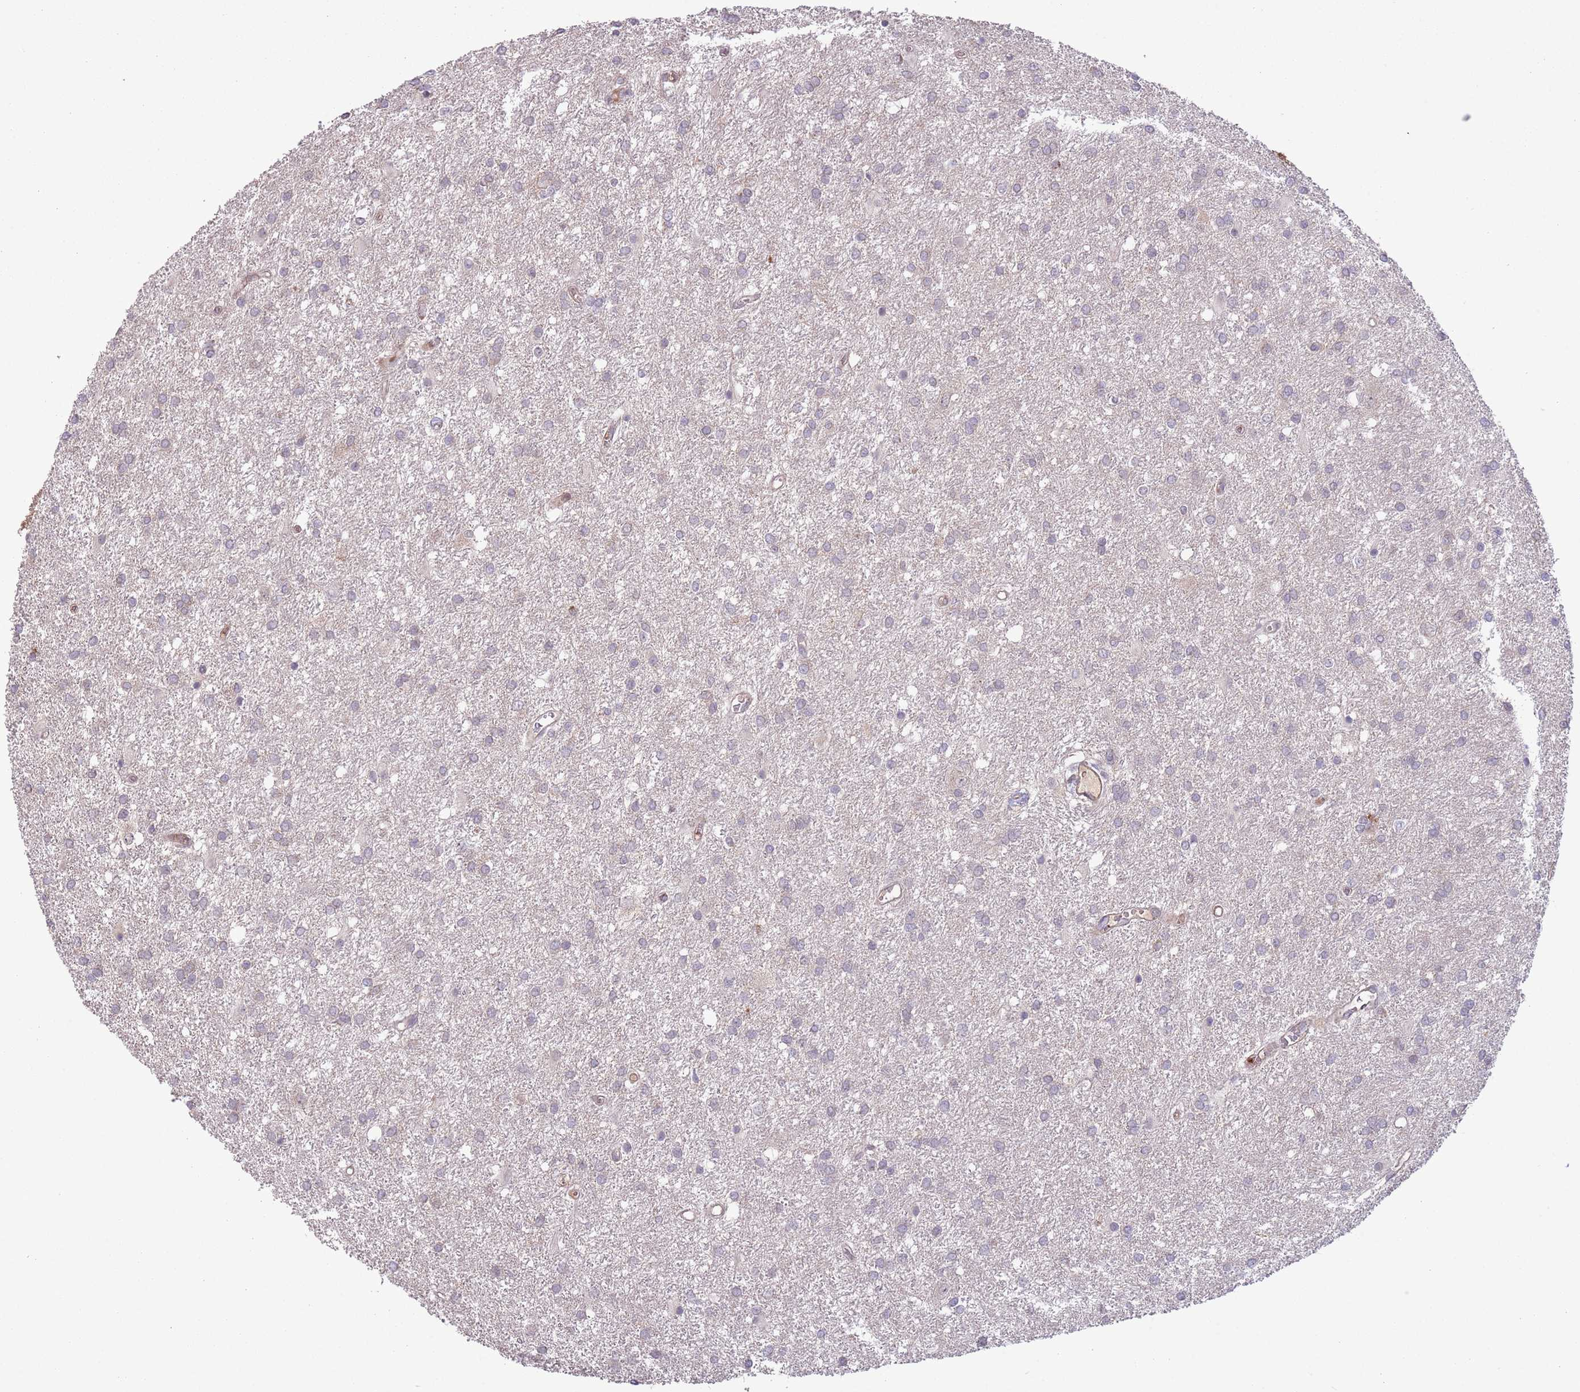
{"staining": {"intensity": "negative", "quantity": "none", "location": "none"}, "tissue": "glioma", "cell_type": "Tumor cells", "image_type": "cancer", "snomed": [{"axis": "morphology", "description": "Glioma, malignant, High grade"}, {"axis": "topography", "description": "Brain"}], "caption": "Immunohistochemistry of human malignant glioma (high-grade) shows no positivity in tumor cells. (DAB IHC visualized using brightfield microscopy, high magnification).", "gene": "DPP10", "patient": {"sex": "female", "age": 50}}